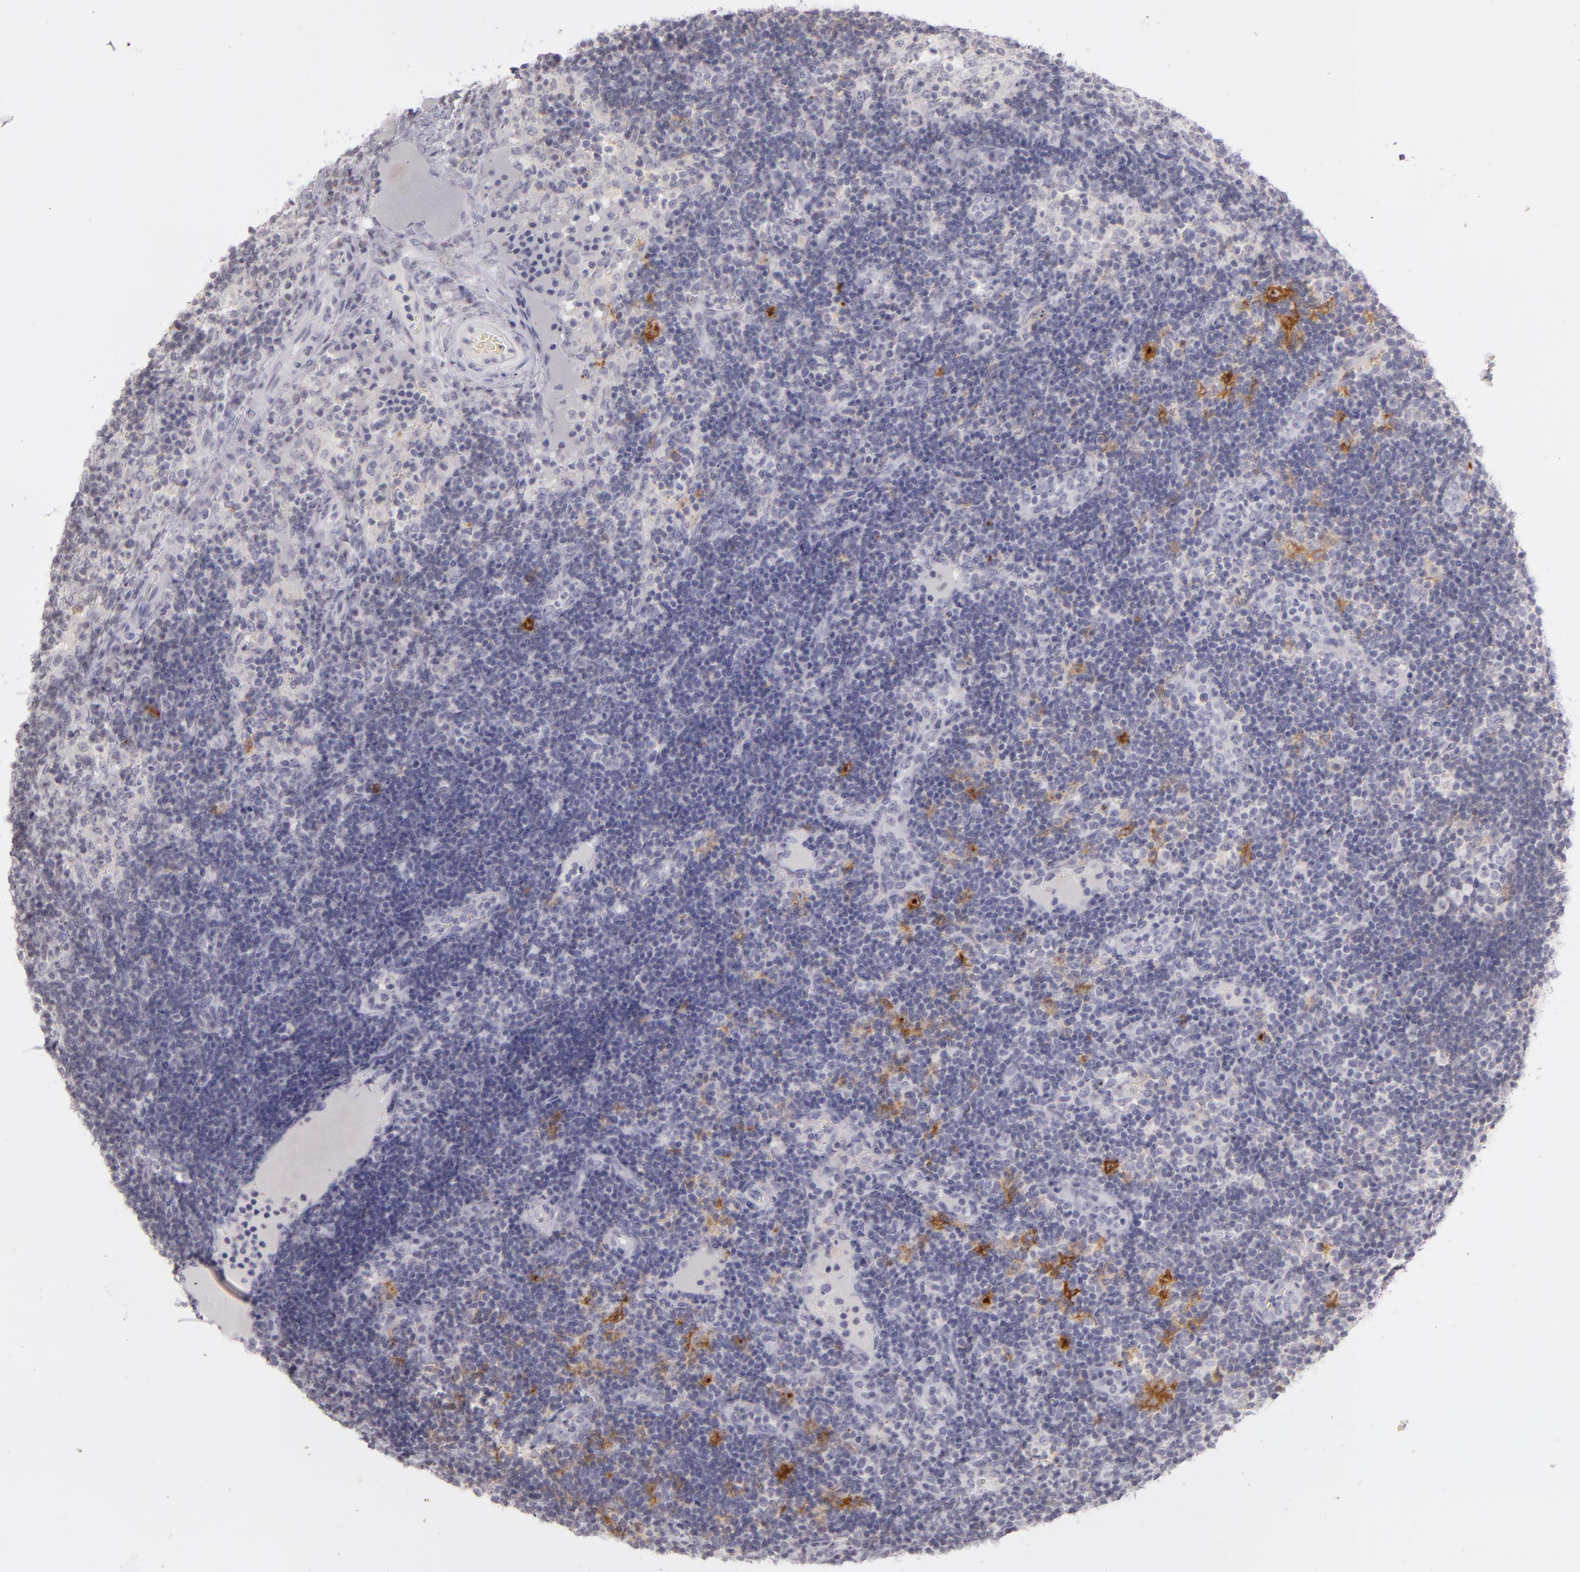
{"staining": {"intensity": "moderate", "quantity": "<25%", "location": "cytoplasmic/membranous"}, "tissue": "lymph node", "cell_type": "Germinal center cells", "image_type": "normal", "snomed": [{"axis": "morphology", "description": "Normal tissue, NOS"}, {"axis": "morphology", "description": "Inflammation, NOS"}, {"axis": "topography", "description": "Lymph node"}, {"axis": "topography", "description": "Salivary gland"}], "caption": "This photomicrograph displays IHC staining of benign human lymph node, with low moderate cytoplasmic/membranous positivity in approximately <25% of germinal center cells.", "gene": "CD40", "patient": {"sex": "male", "age": 3}}